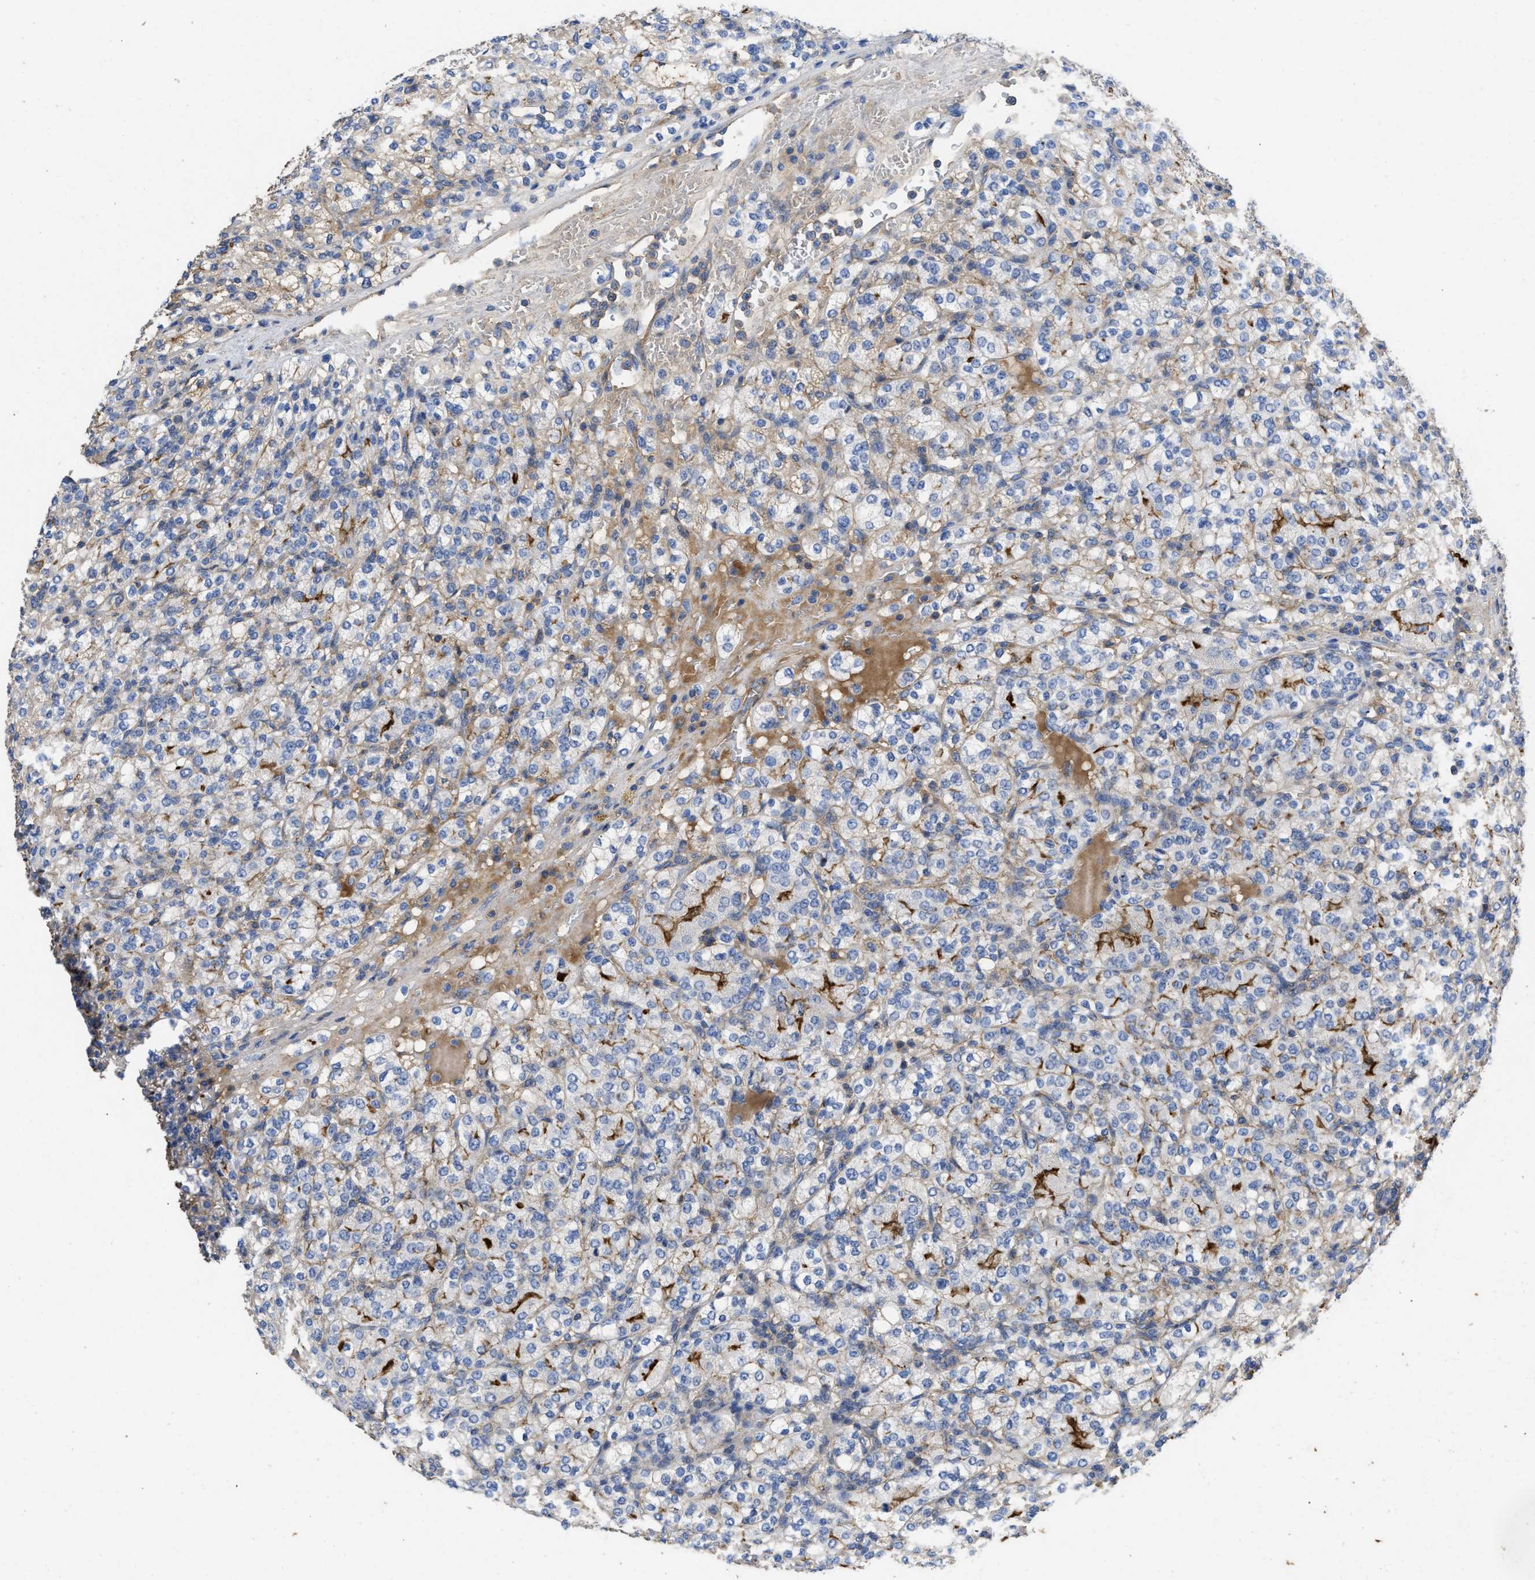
{"staining": {"intensity": "negative", "quantity": "none", "location": "none"}, "tissue": "renal cancer", "cell_type": "Tumor cells", "image_type": "cancer", "snomed": [{"axis": "morphology", "description": "Adenocarcinoma, NOS"}, {"axis": "topography", "description": "Kidney"}], "caption": "Immunohistochemistry of renal cancer (adenocarcinoma) shows no staining in tumor cells.", "gene": "USP4", "patient": {"sex": "male", "age": 77}}